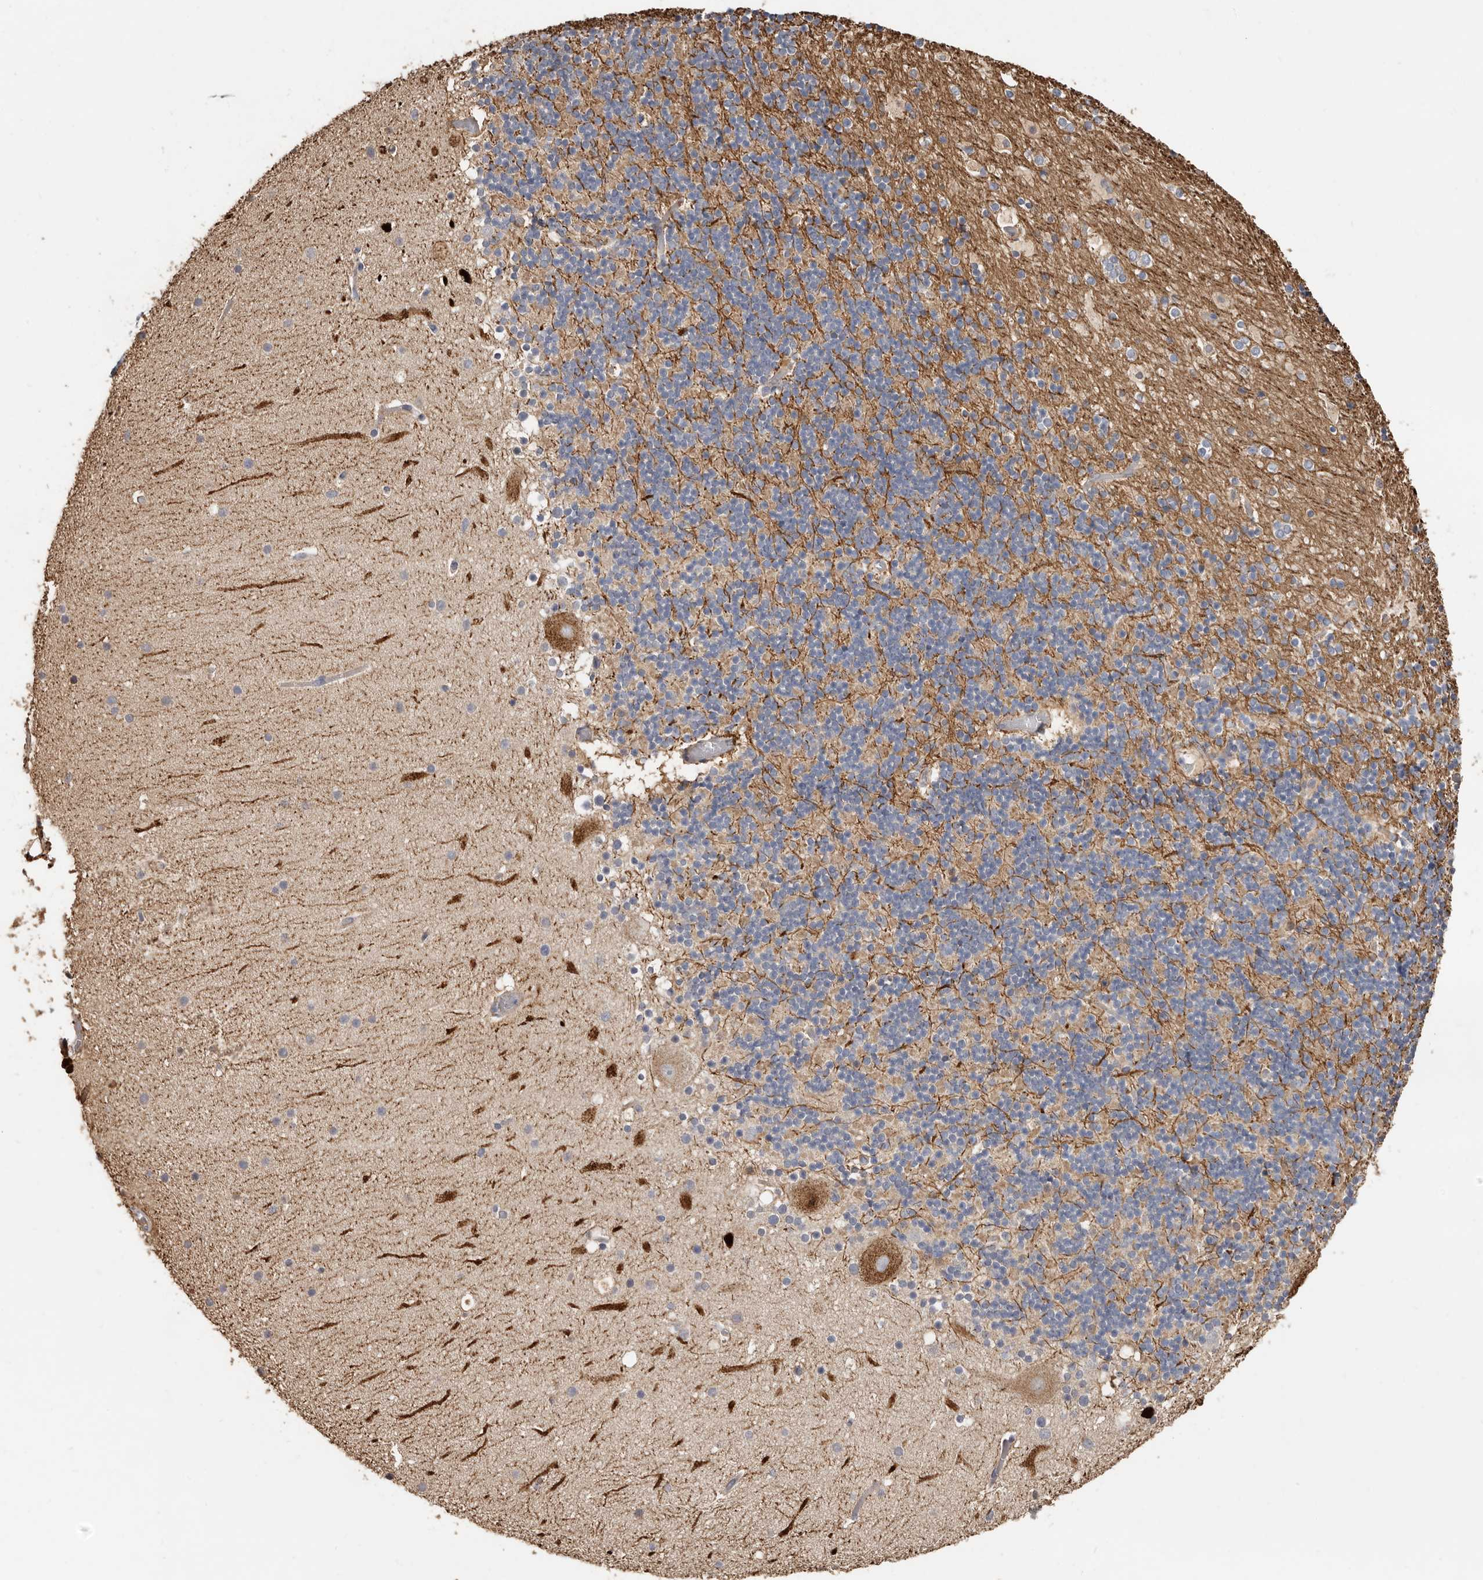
{"staining": {"intensity": "negative", "quantity": "none", "location": "none"}, "tissue": "cerebellum", "cell_type": "Cells in granular layer", "image_type": "normal", "snomed": [{"axis": "morphology", "description": "Normal tissue, NOS"}, {"axis": "topography", "description": "Cerebellum"}], "caption": "IHC micrograph of unremarkable cerebellum stained for a protein (brown), which reveals no positivity in cells in granular layer.", "gene": "KIF26B", "patient": {"sex": "male", "age": 57}}